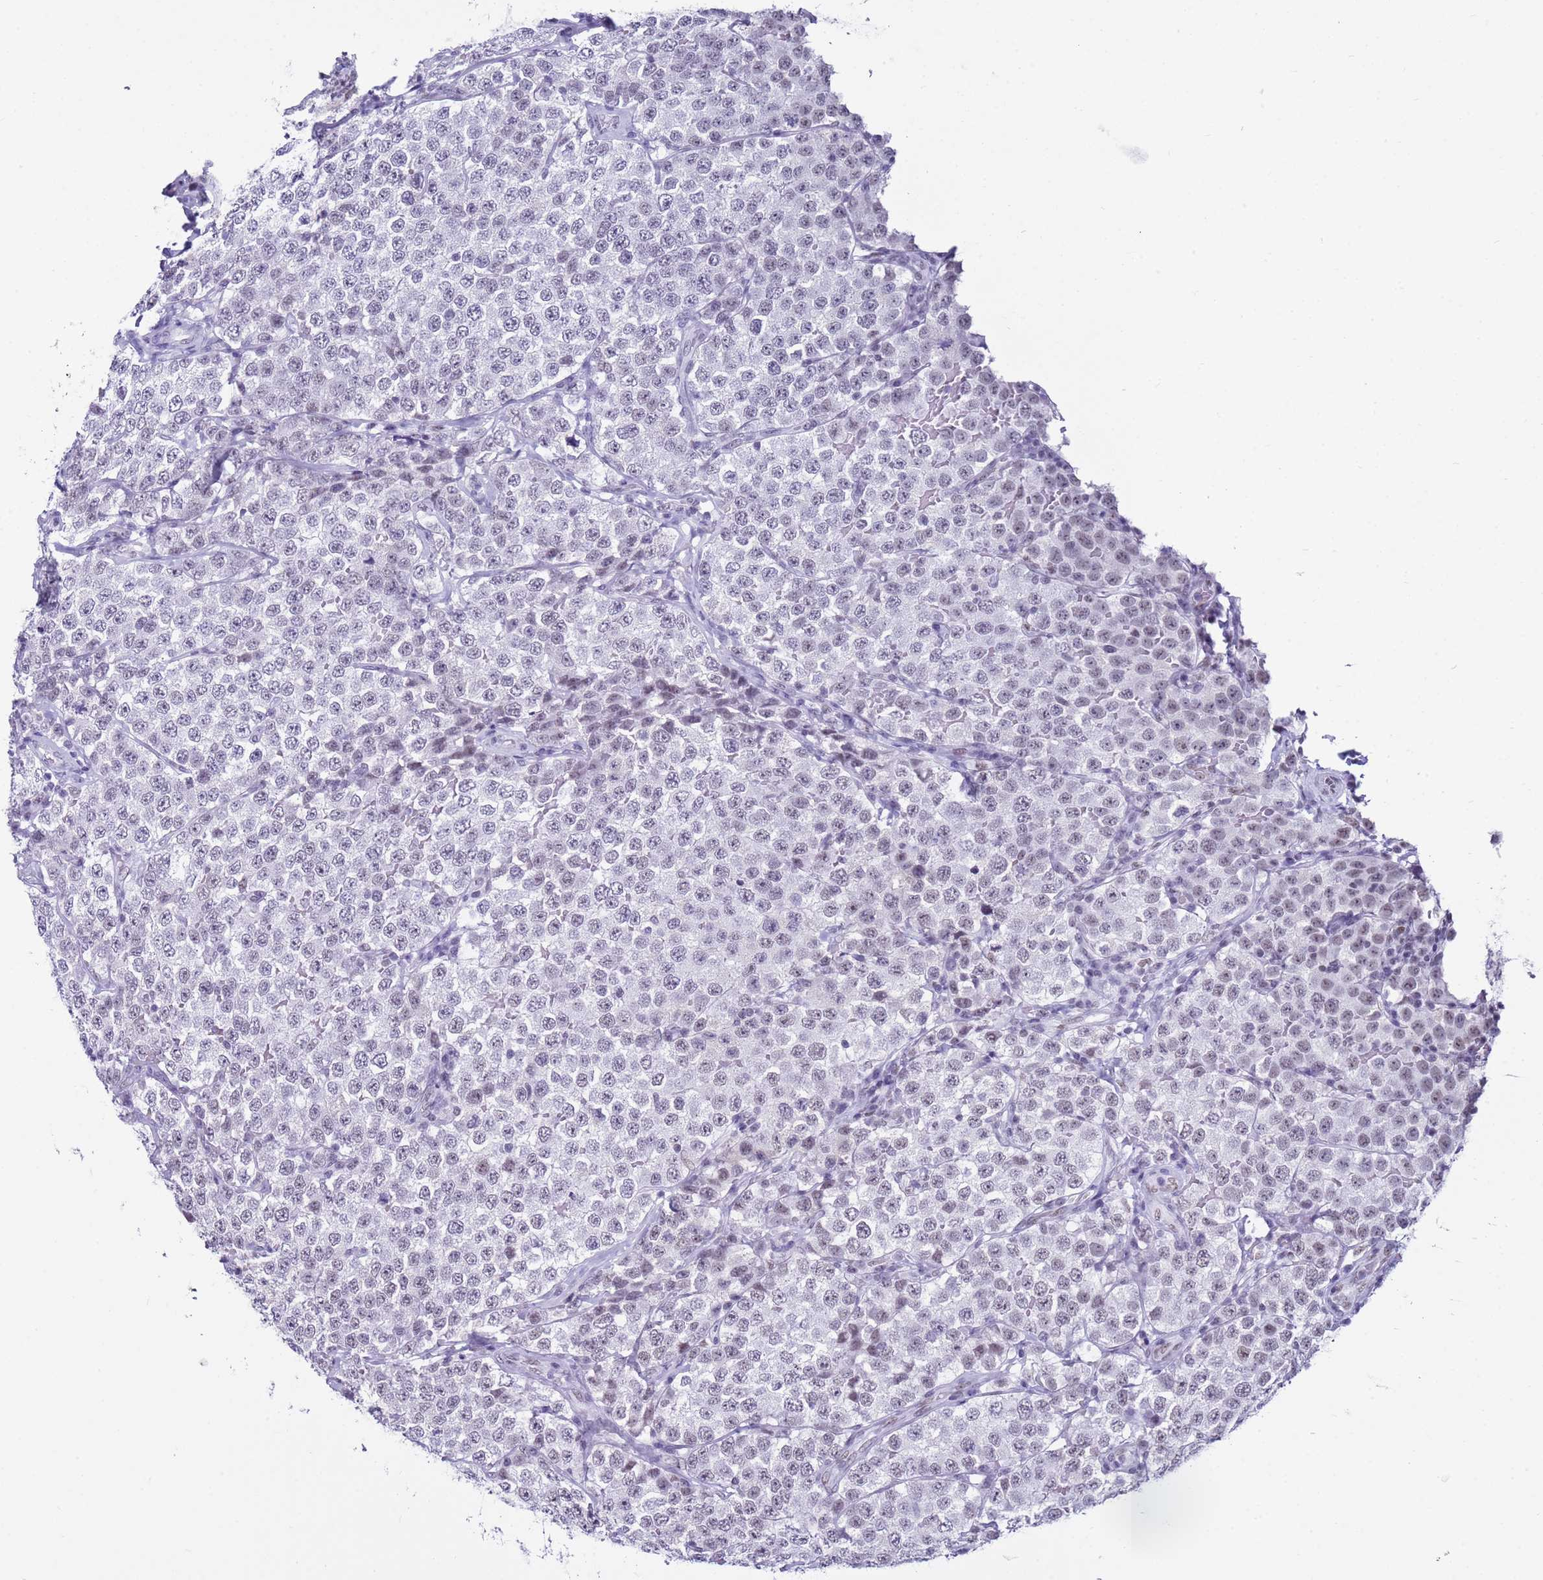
{"staining": {"intensity": "weak", "quantity": "<25%", "location": "nuclear"}, "tissue": "testis cancer", "cell_type": "Tumor cells", "image_type": "cancer", "snomed": [{"axis": "morphology", "description": "Seminoma, NOS"}, {"axis": "topography", "description": "Testis"}], "caption": "IHC image of human testis cancer stained for a protein (brown), which displays no staining in tumor cells. (Stains: DAB (3,3'-diaminobenzidine) immunohistochemistry with hematoxylin counter stain, Microscopy: brightfield microscopy at high magnification).", "gene": "DHX15", "patient": {"sex": "male", "age": 34}}